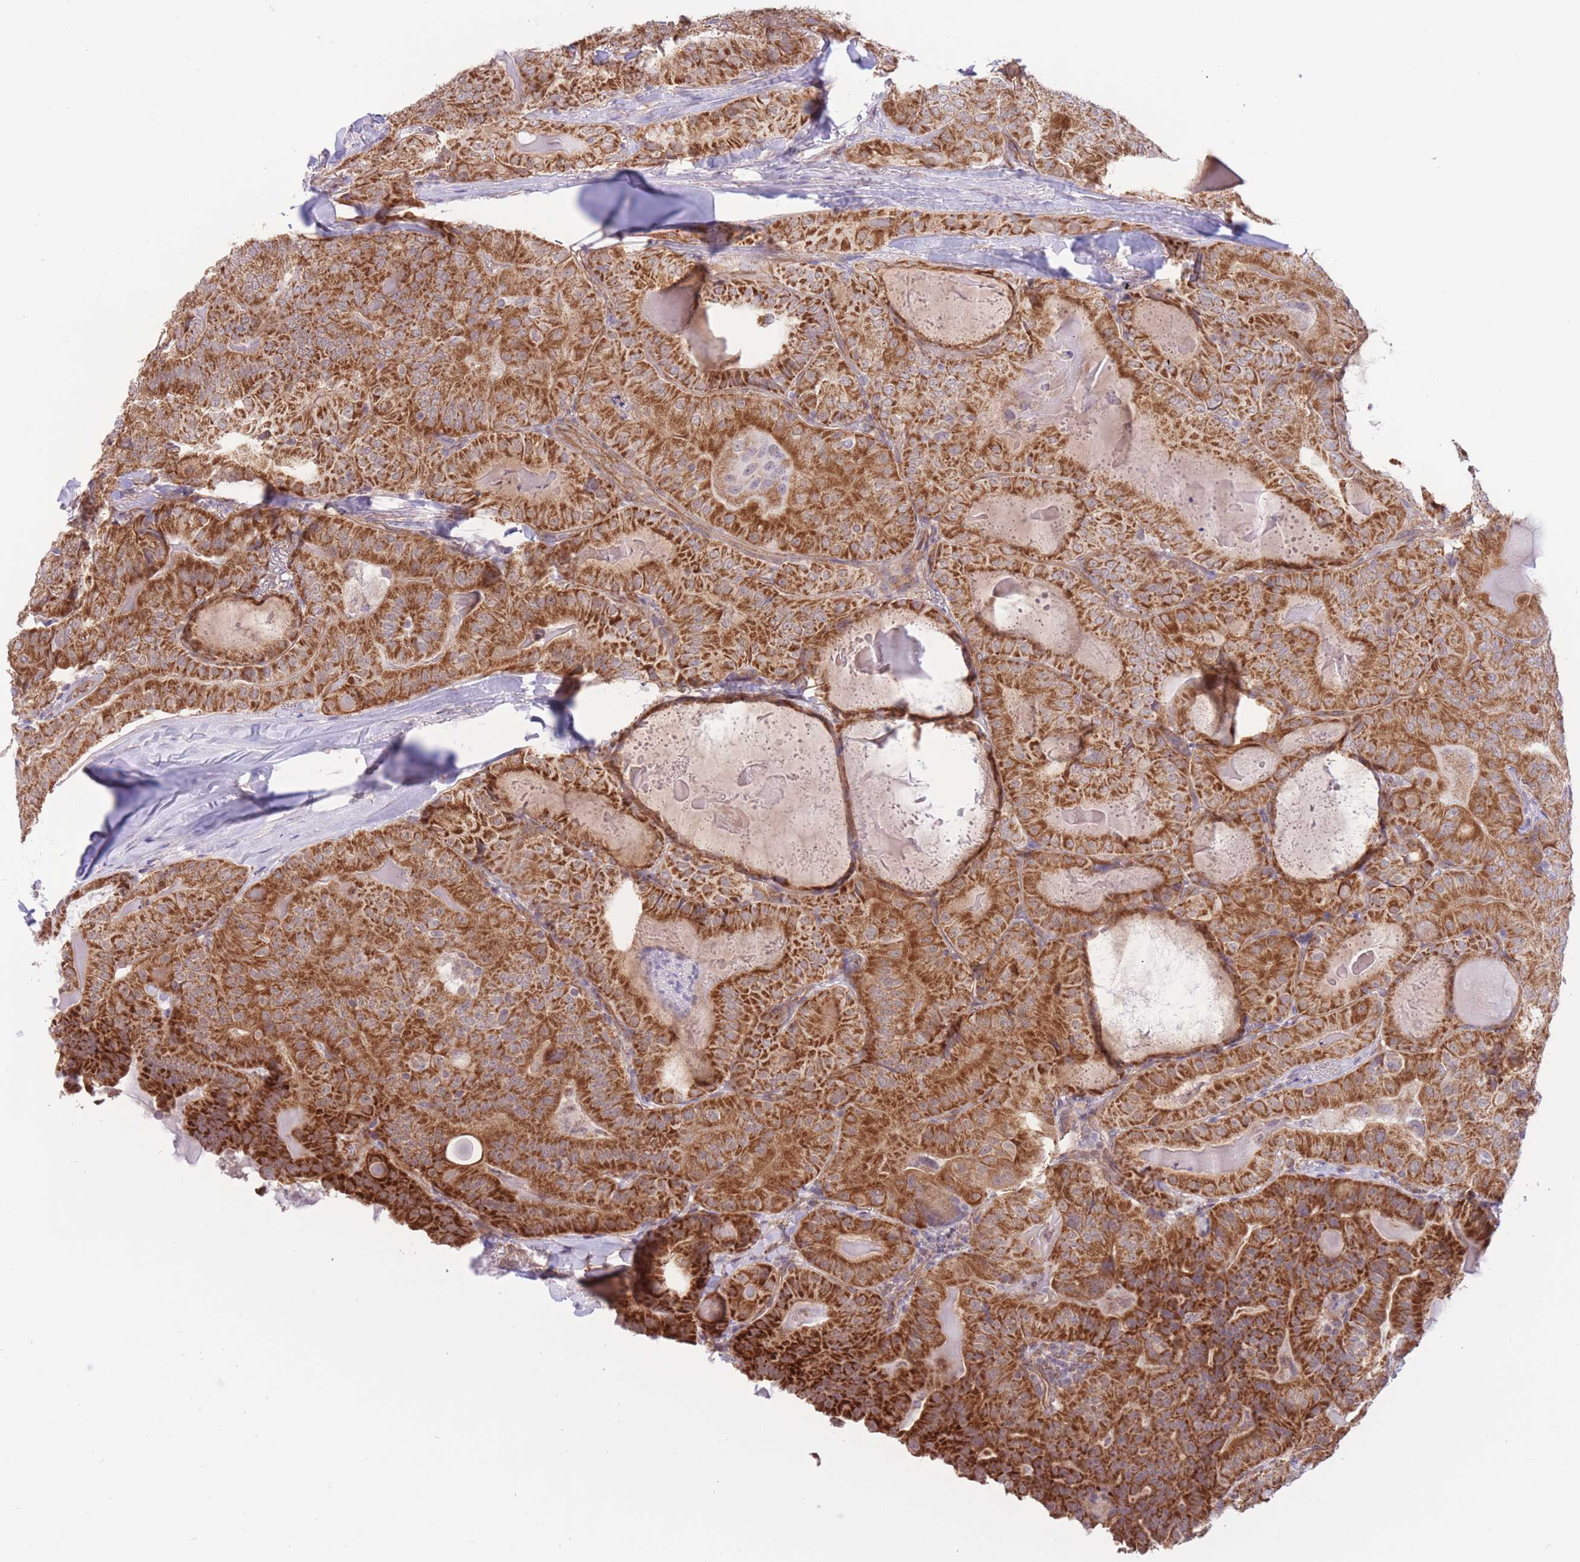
{"staining": {"intensity": "strong", "quantity": ">75%", "location": "cytoplasmic/membranous"}, "tissue": "thyroid cancer", "cell_type": "Tumor cells", "image_type": "cancer", "snomed": [{"axis": "morphology", "description": "Papillary adenocarcinoma, NOS"}, {"axis": "topography", "description": "Thyroid gland"}], "caption": "Protein expression by immunohistochemistry demonstrates strong cytoplasmic/membranous expression in about >75% of tumor cells in thyroid cancer.", "gene": "MRPS31", "patient": {"sex": "female", "age": 68}}